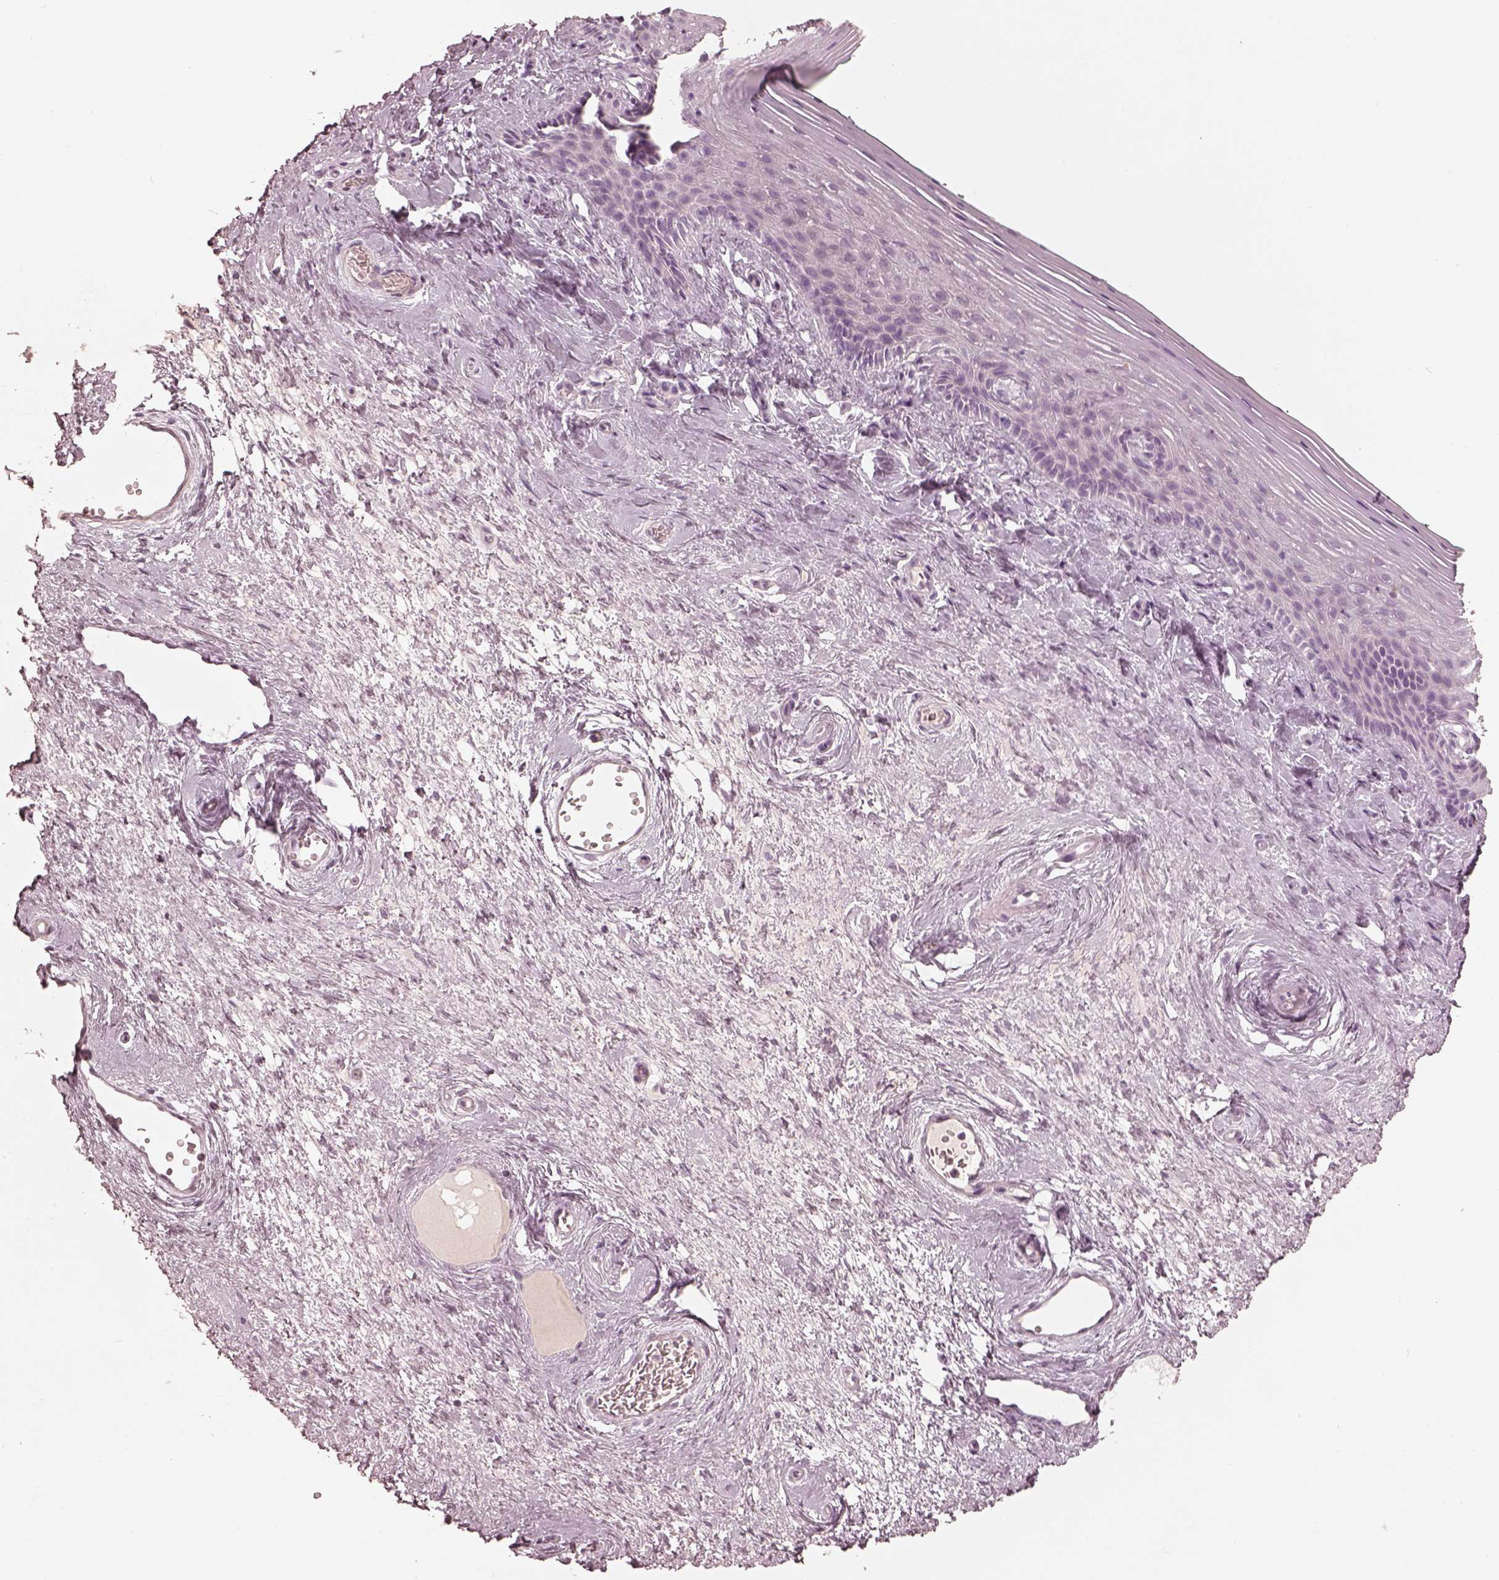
{"staining": {"intensity": "negative", "quantity": "none", "location": "none"}, "tissue": "vagina", "cell_type": "Squamous epithelial cells", "image_type": "normal", "snomed": [{"axis": "morphology", "description": "Normal tissue, NOS"}, {"axis": "topography", "description": "Vagina"}], "caption": "An IHC image of unremarkable vagina is shown. There is no staining in squamous epithelial cells of vagina. (DAB (3,3'-diaminobenzidine) IHC visualized using brightfield microscopy, high magnification).", "gene": "SPATA6L", "patient": {"sex": "female", "age": 45}}